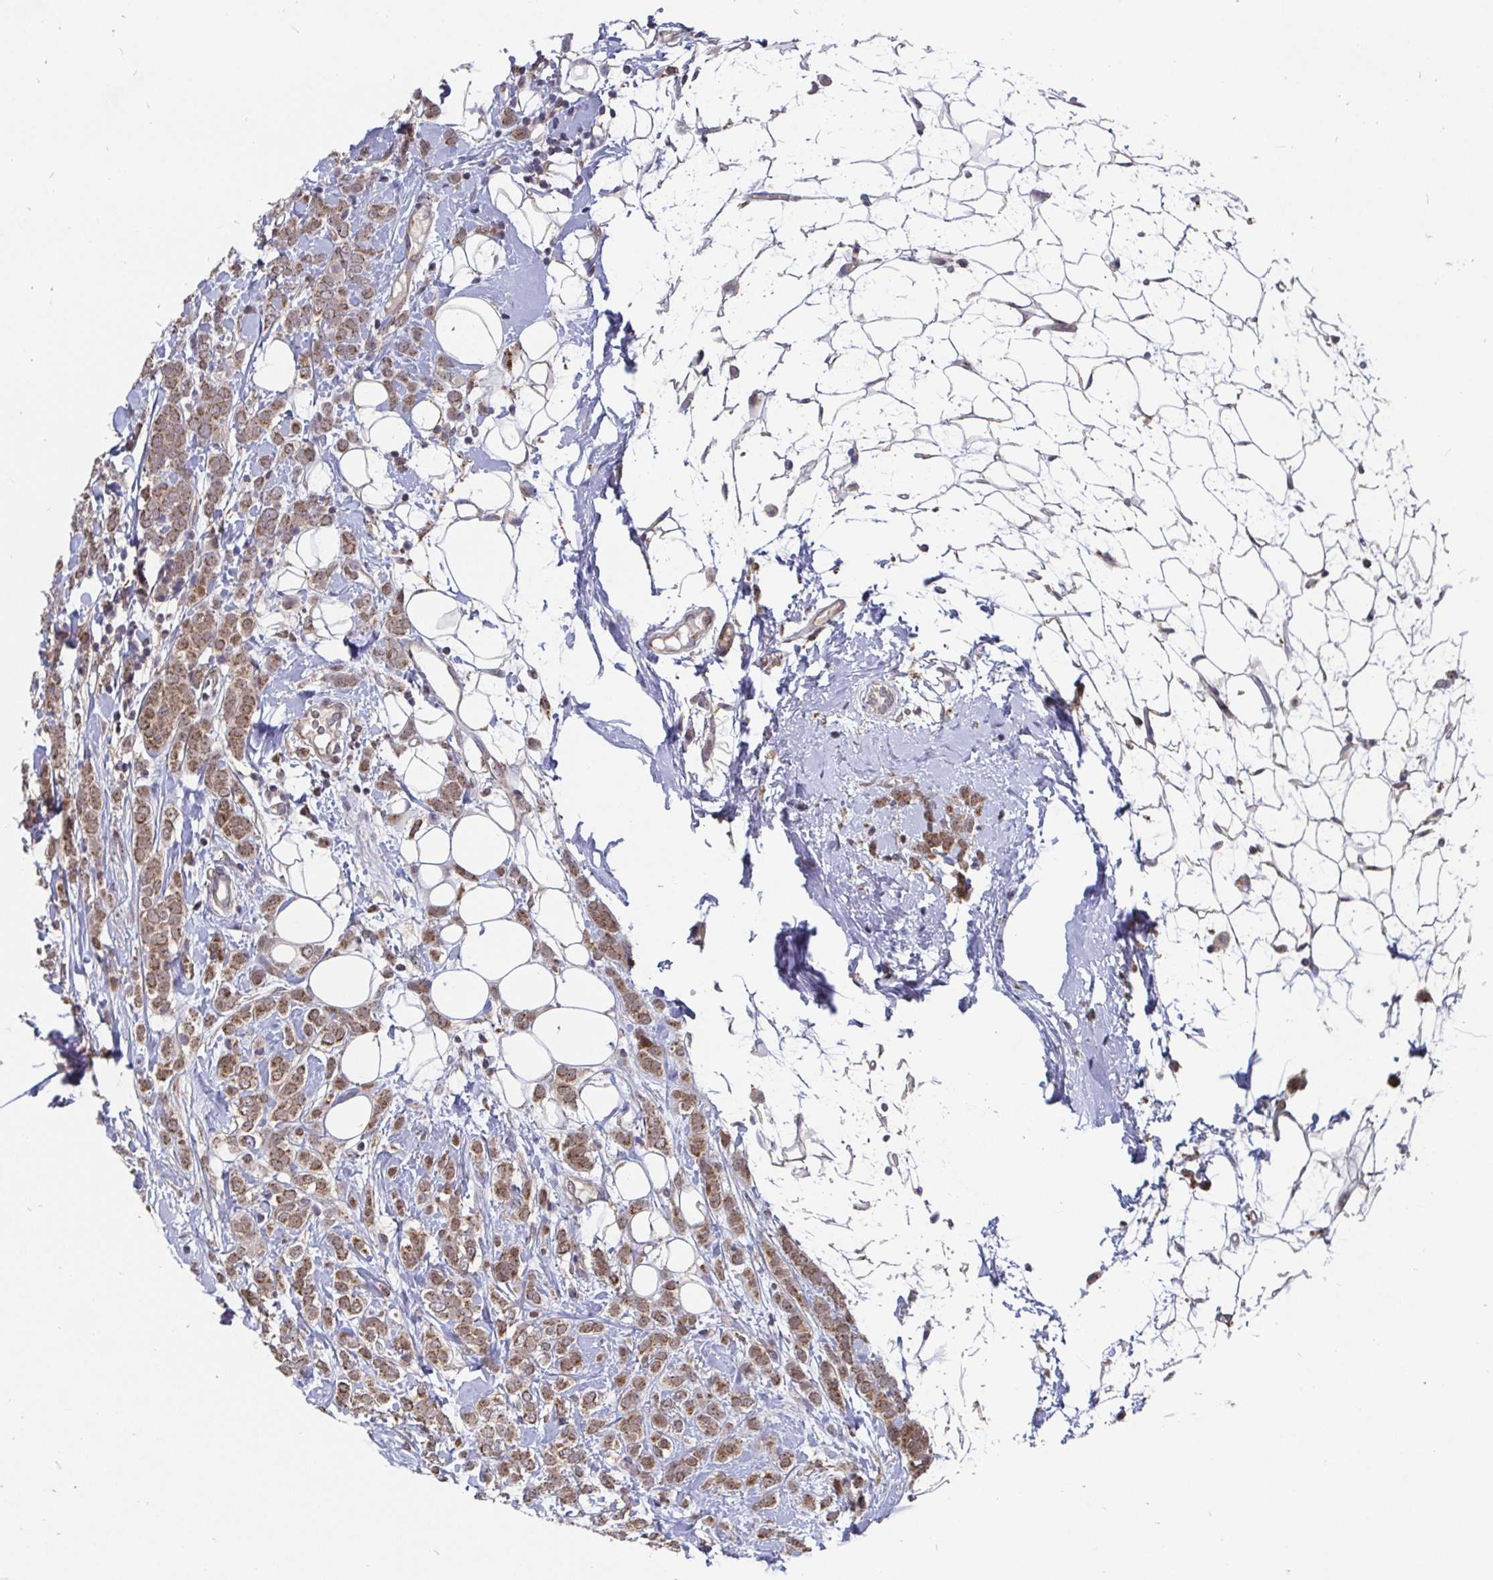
{"staining": {"intensity": "moderate", "quantity": ">75%", "location": "cytoplasmic/membranous"}, "tissue": "breast cancer", "cell_type": "Tumor cells", "image_type": "cancer", "snomed": [{"axis": "morphology", "description": "Lobular carcinoma"}, {"axis": "topography", "description": "Breast"}], "caption": "Moderate cytoplasmic/membranous positivity for a protein is appreciated in approximately >75% of tumor cells of breast cancer (lobular carcinoma) using IHC.", "gene": "PDF", "patient": {"sex": "female", "age": 49}}